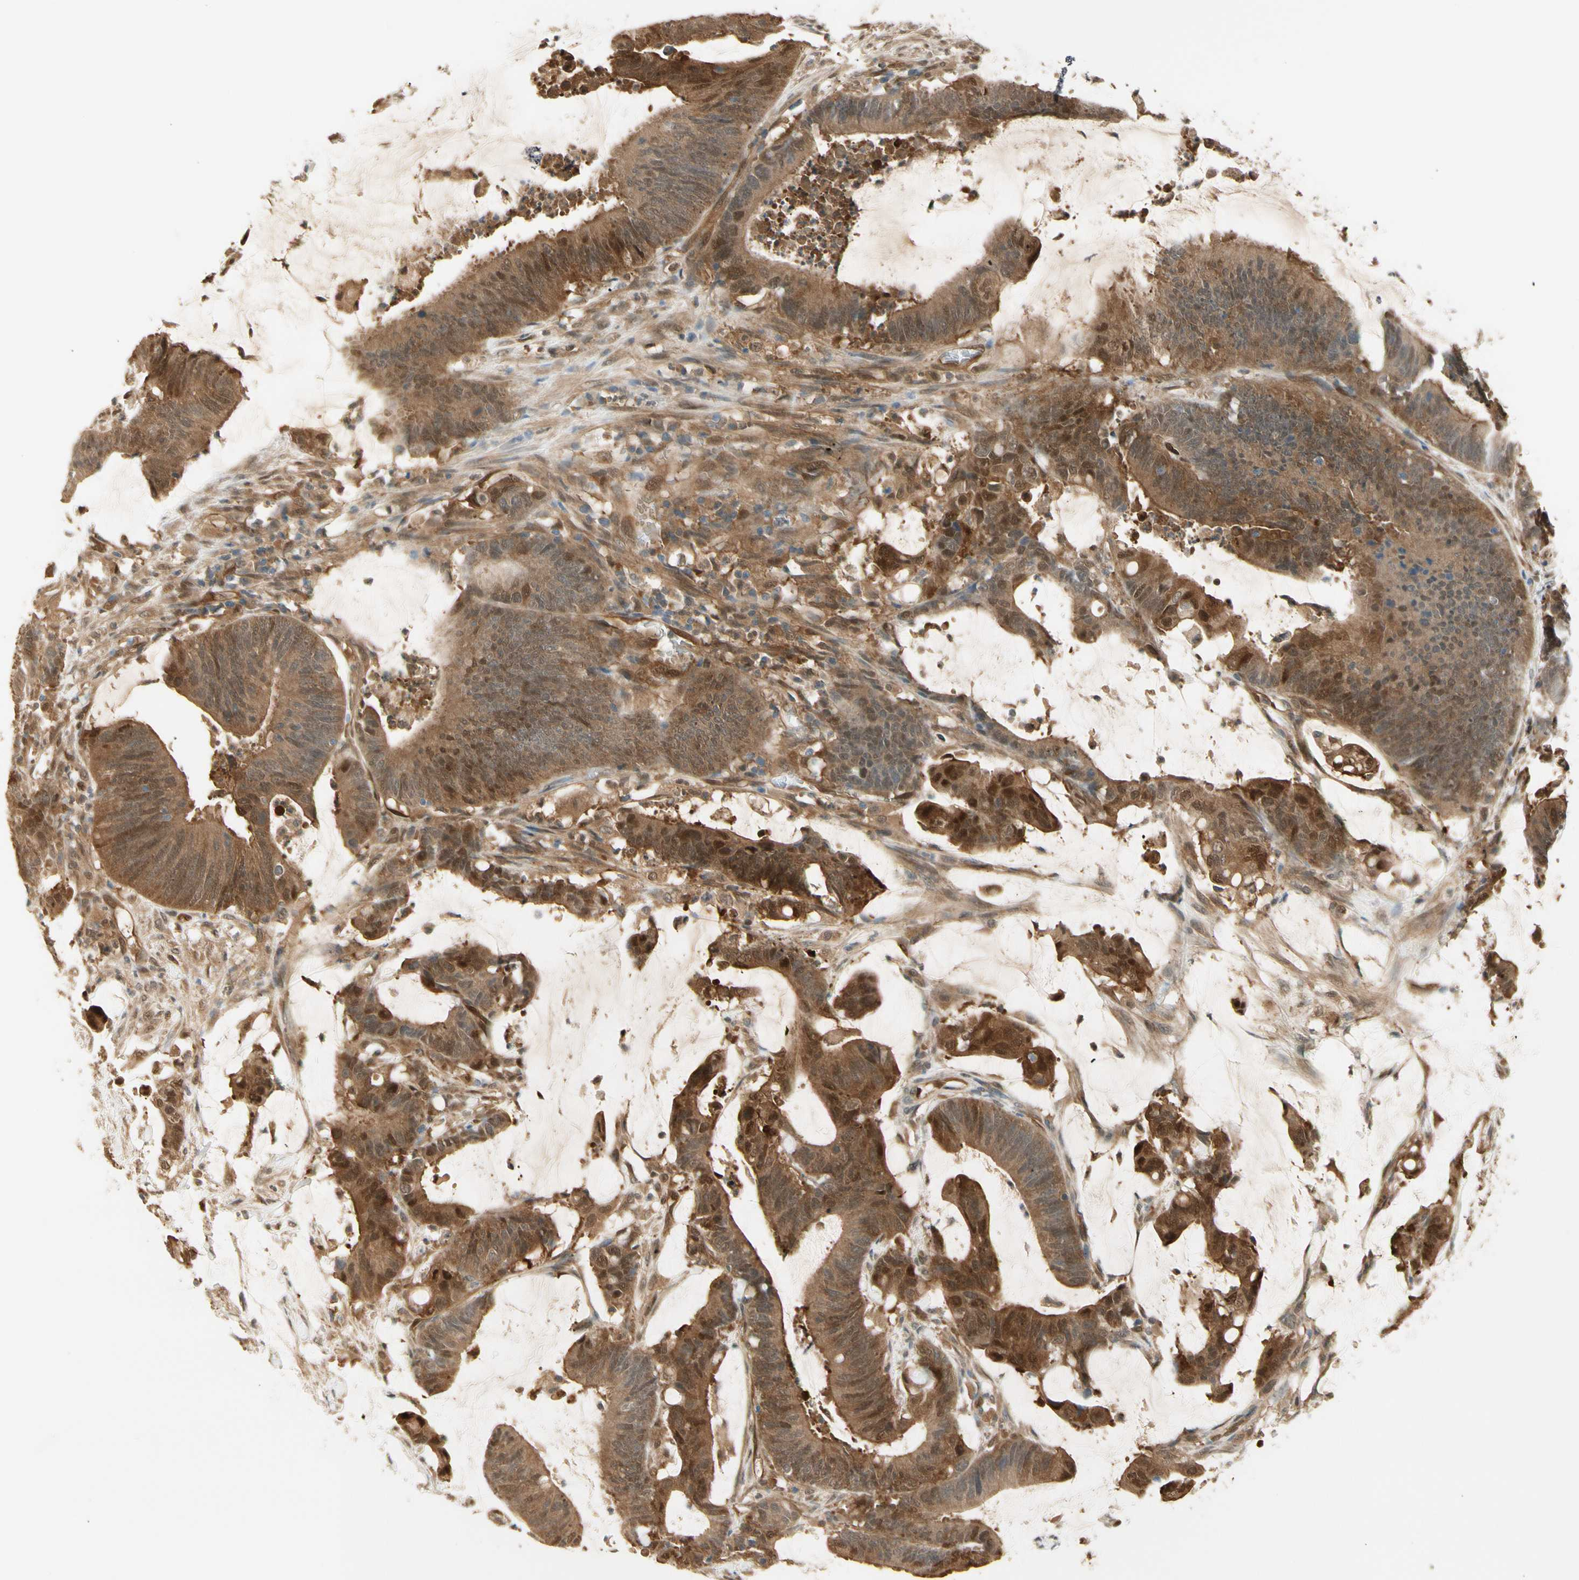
{"staining": {"intensity": "moderate", "quantity": ">75%", "location": "cytoplasmic/membranous,nuclear"}, "tissue": "colorectal cancer", "cell_type": "Tumor cells", "image_type": "cancer", "snomed": [{"axis": "morphology", "description": "Adenocarcinoma, NOS"}, {"axis": "topography", "description": "Rectum"}], "caption": "A brown stain shows moderate cytoplasmic/membranous and nuclear expression of a protein in human colorectal cancer (adenocarcinoma) tumor cells.", "gene": "SERPINB6", "patient": {"sex": "female", "age": 66}}